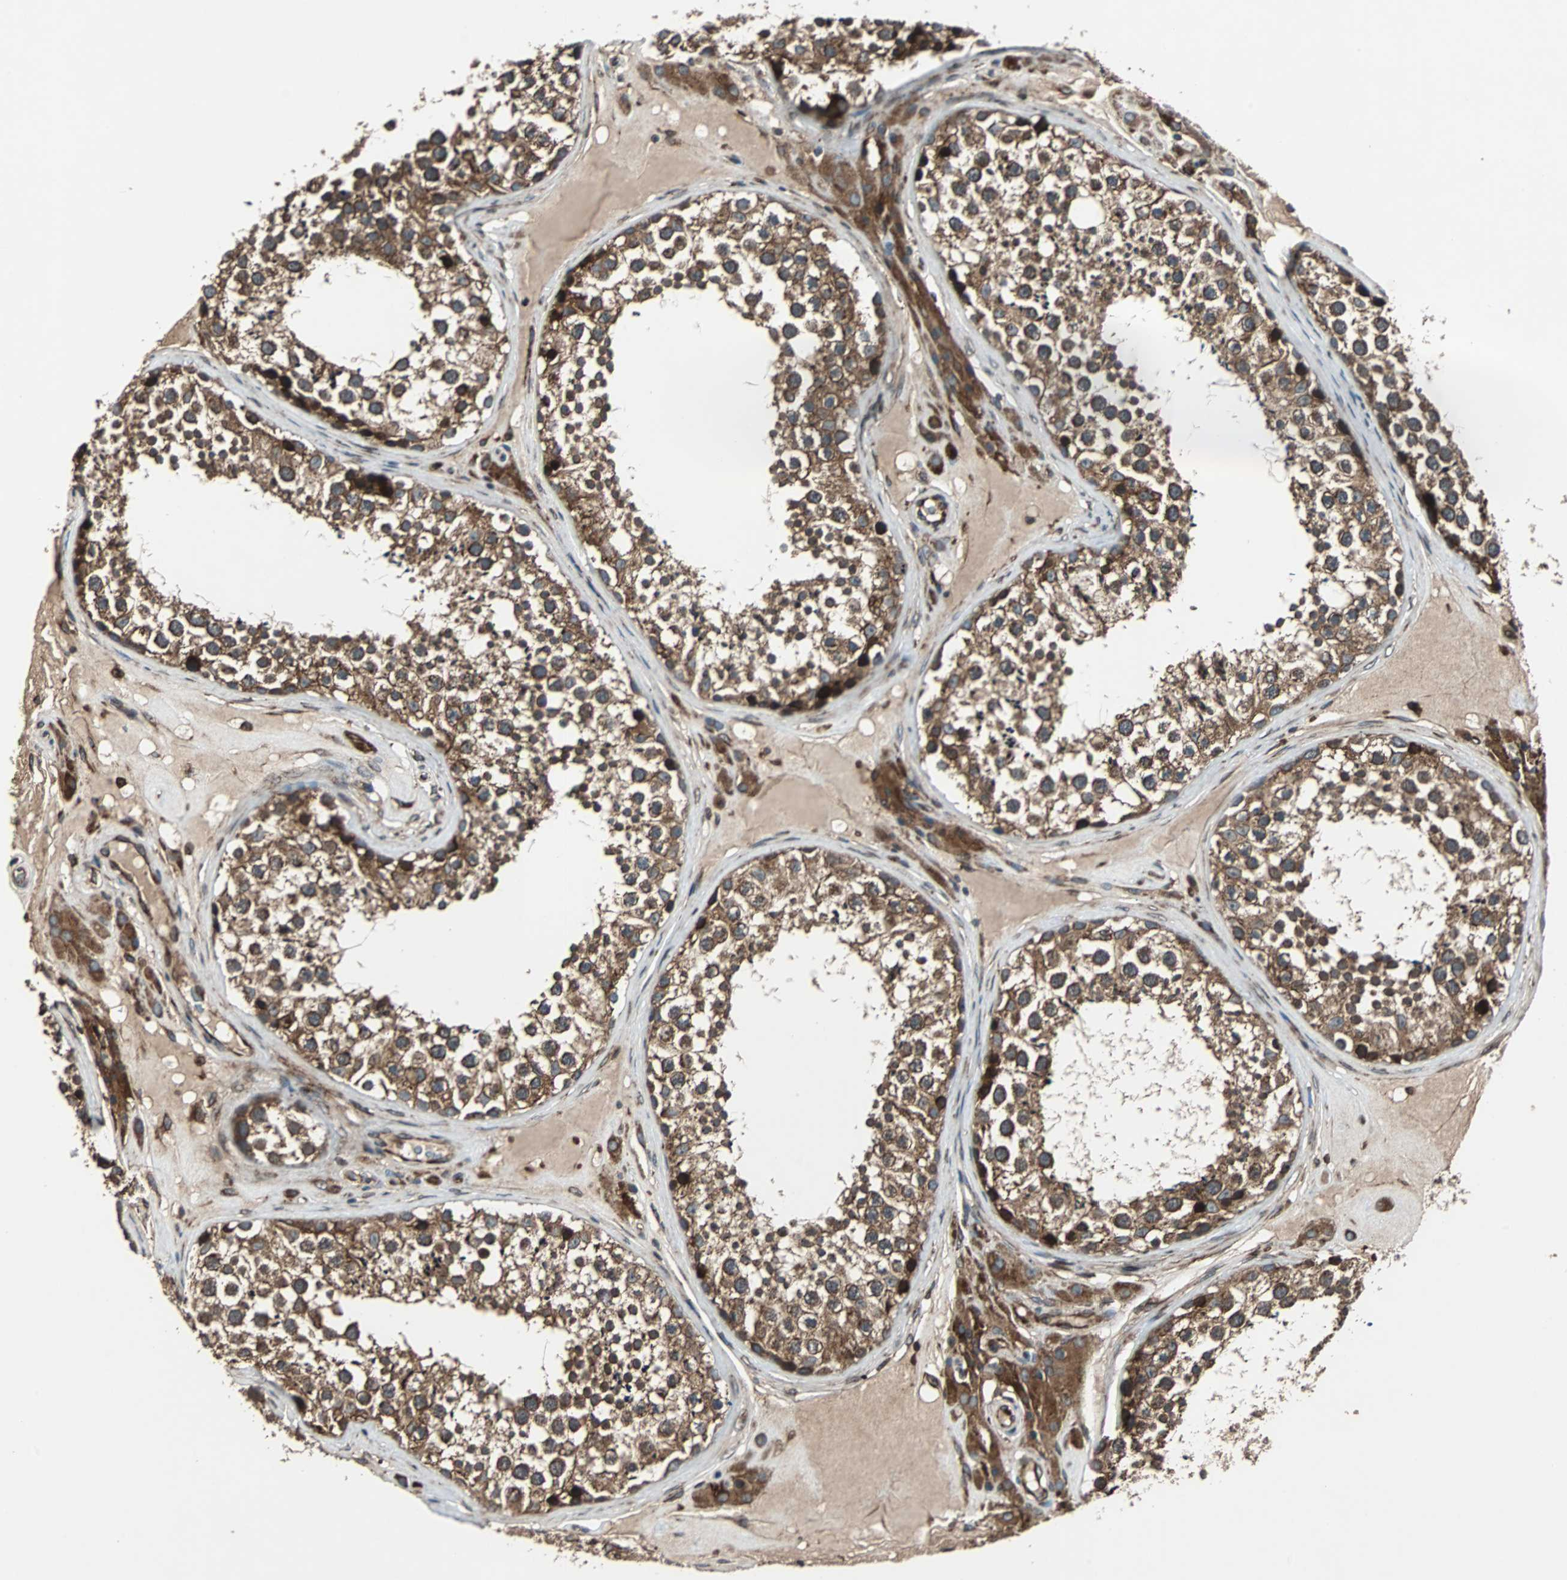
{"staining": {"intensity": "moderate", "quantity": ">75%", "location": "cytoplasmic/membranous"}, "tissue": "testis", "cell_type": "Cells in seminiferous ducts", "image_type": "normal", "snomed": [{"axis": "morphology", "description": "Normal tissue, NOS"}, {"axis": "topography", "description": "Testis"}], "caption": "IHC photomicrograph of normal testis stained for a protein (brown), which demonstrates medium levels of moderate cytoplasmic/membranous positivity in about >75% of cells in seminiferous ducts.", "gene": "RAB7A", "patient": {"sex": "male", "age": 46}}